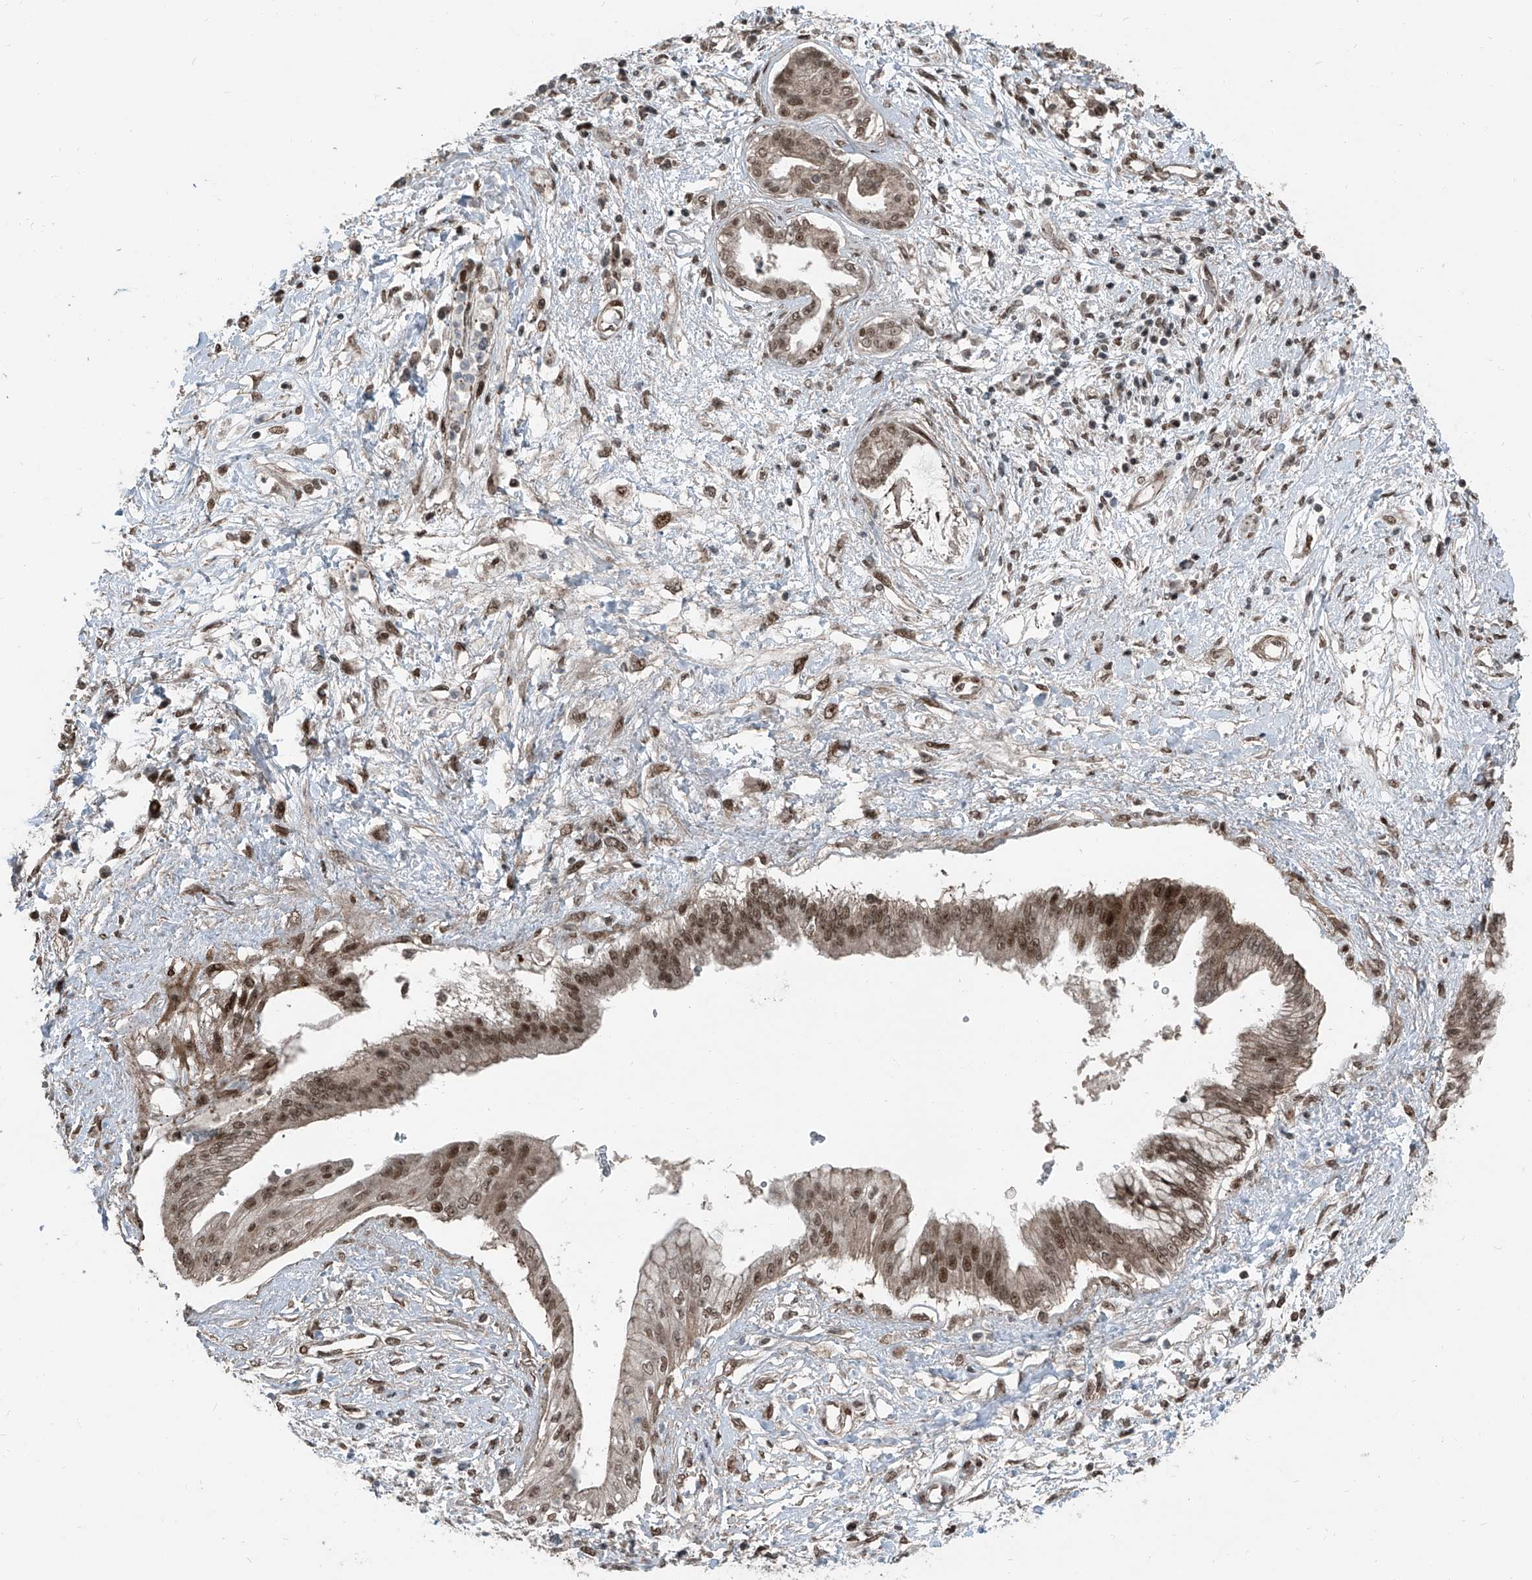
{"staining": {"intensity": "moderate", "quantity": ">75%", "location": "nuclear"}, "tissue": "pancreatic cancer", "cell_type": "Tumor cells", "image_type": "cancer", "snomed": [{"axis": "morphology", "description": "Adenocarcinoma, NOS"}, {"axis": "topography", "description": "Pancreas"}], "caption": "Human adenocarcinoma (pancreatic) stained for a protein (brown) demonstrates moderate nuclear positive staining in about >75% of tumor cells.", "gene": "ZNF570", "patient": {"sex": "female", "age": 56}}